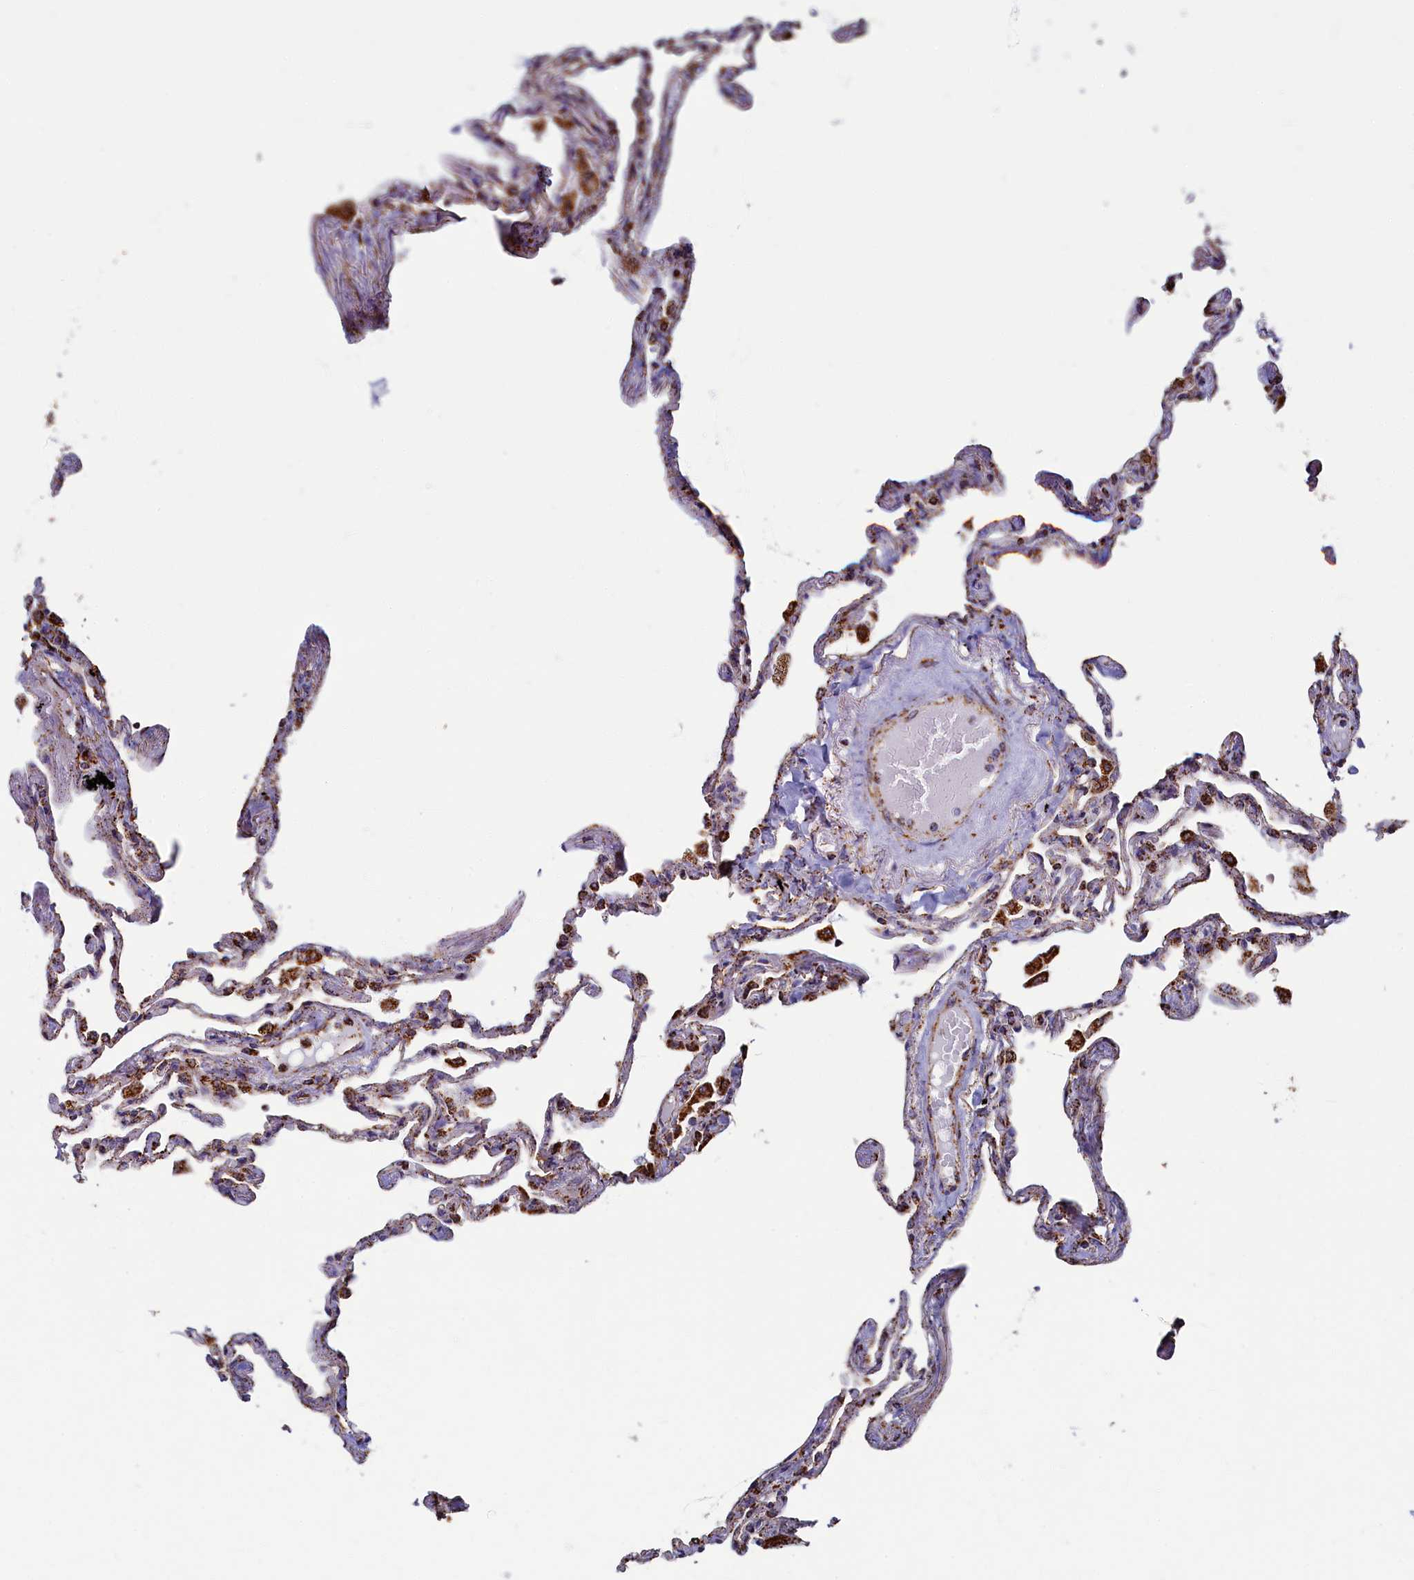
{"staining": {"intensity": "strong", "quantity": "25%-75%", "location": "cytoplasmic/membranous"}, "tissue": "lung", "cell_type": "Alveolar cells", "image_type": "normal", "snomed": [{"axis": "morphology", "description": "Normal tissue, NOS"}, {"axis": "topography", "description": "Lung"}], "caption": "Lung stained with a protein marker demonstrates strong staining in alveolar cells.", "gene": "SPR", "patient": {"sex": "female", "age": 67}}